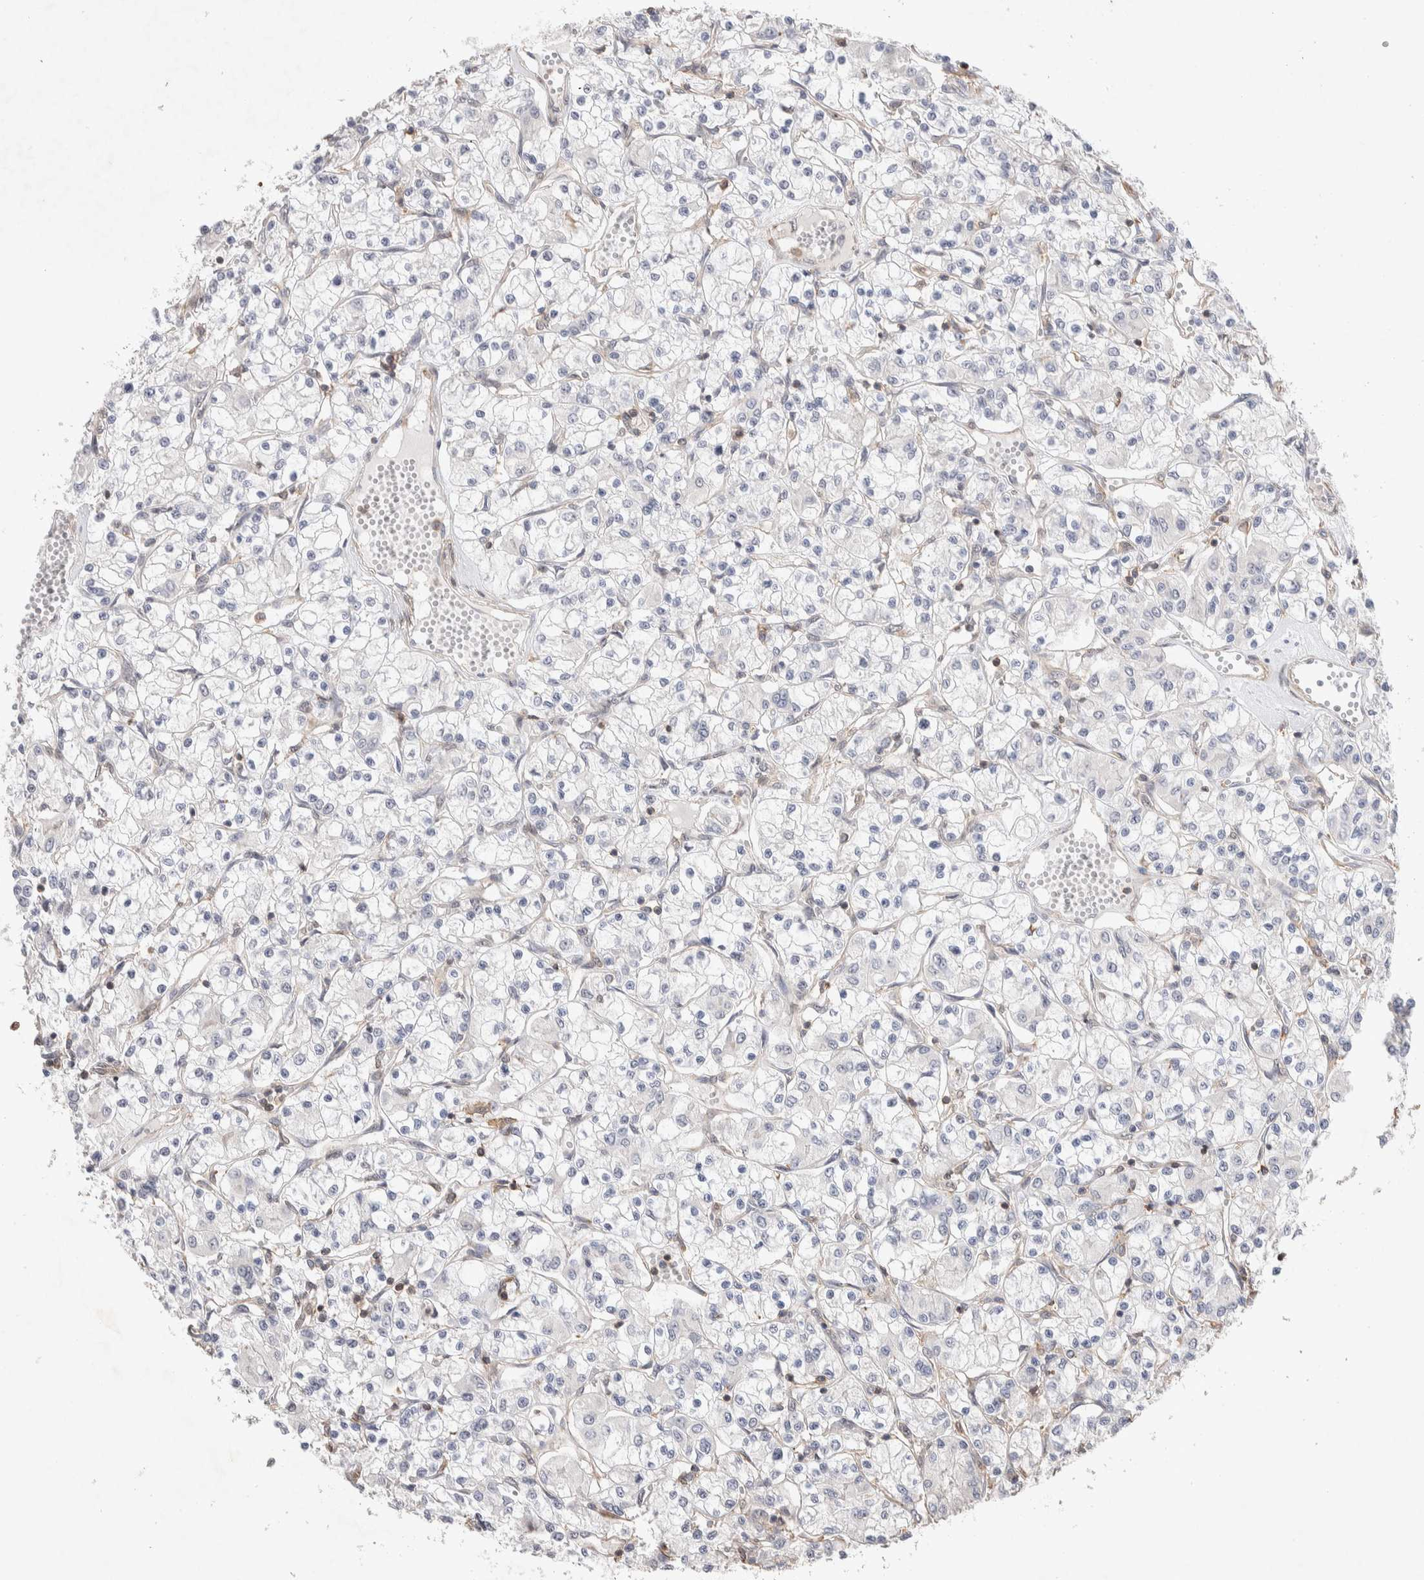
{"staining": {"intensity": "negative", "quantity": "none", "location": "none"}, "tissue": "renal cancer", "cell_type": "Tumor cells", "image_type": "cancer", "snomed": [{"axis": "morphology", "description": "Adenocarcinoma, NOS"}, {"axis": "topography", "description": "Kidney"}], "caption": "Immunohistochemical staining of adenocarcinoma (renal) shows no significant staining in tumor cells. (Brightfield microscopy of DAB (3,3'-diaminobenzidine) immunohistochemistry (IHC) at high magnification).", "gene": "ZNF704", "patient": {"sex": "female", "age": 59}}